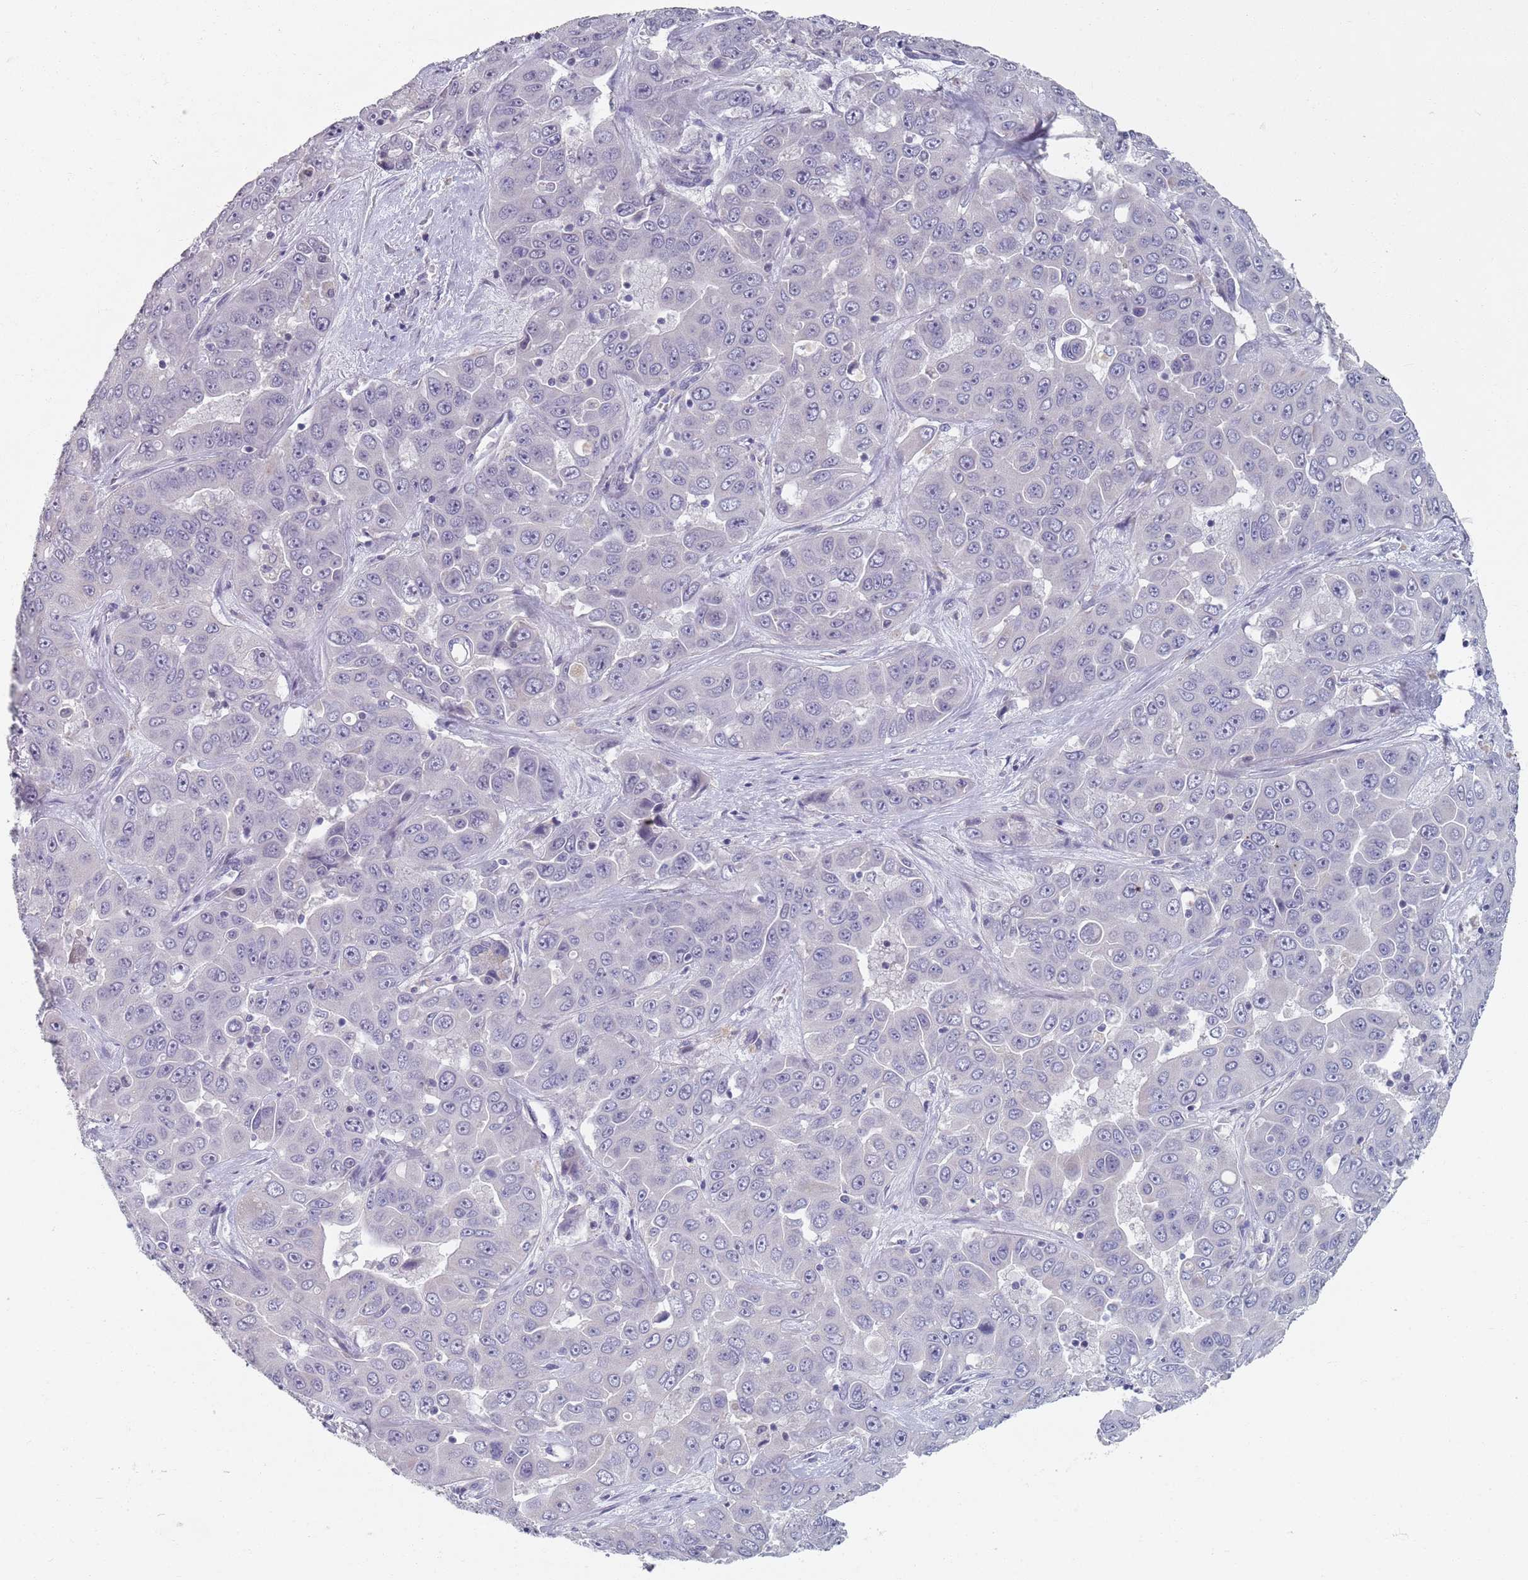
{"staining": {"intensity": "negative", "quantity": "none", "location": "none"}, "tissue": "liver cancer", "cell_type": "Tumor cells", "image_type": "cancer", "snomed": [{"axis": "morphology", "description": "Cholangiocarcinoma"}, {"axis": "topography", "description": "Liver"}], "caption": "This is a histopathology image of immunohistochemistry staining of liver cancer, which shows no expression in tumor cells.", "gene": "SAMD1", "patient": {"sex": "female", "age": 52}}